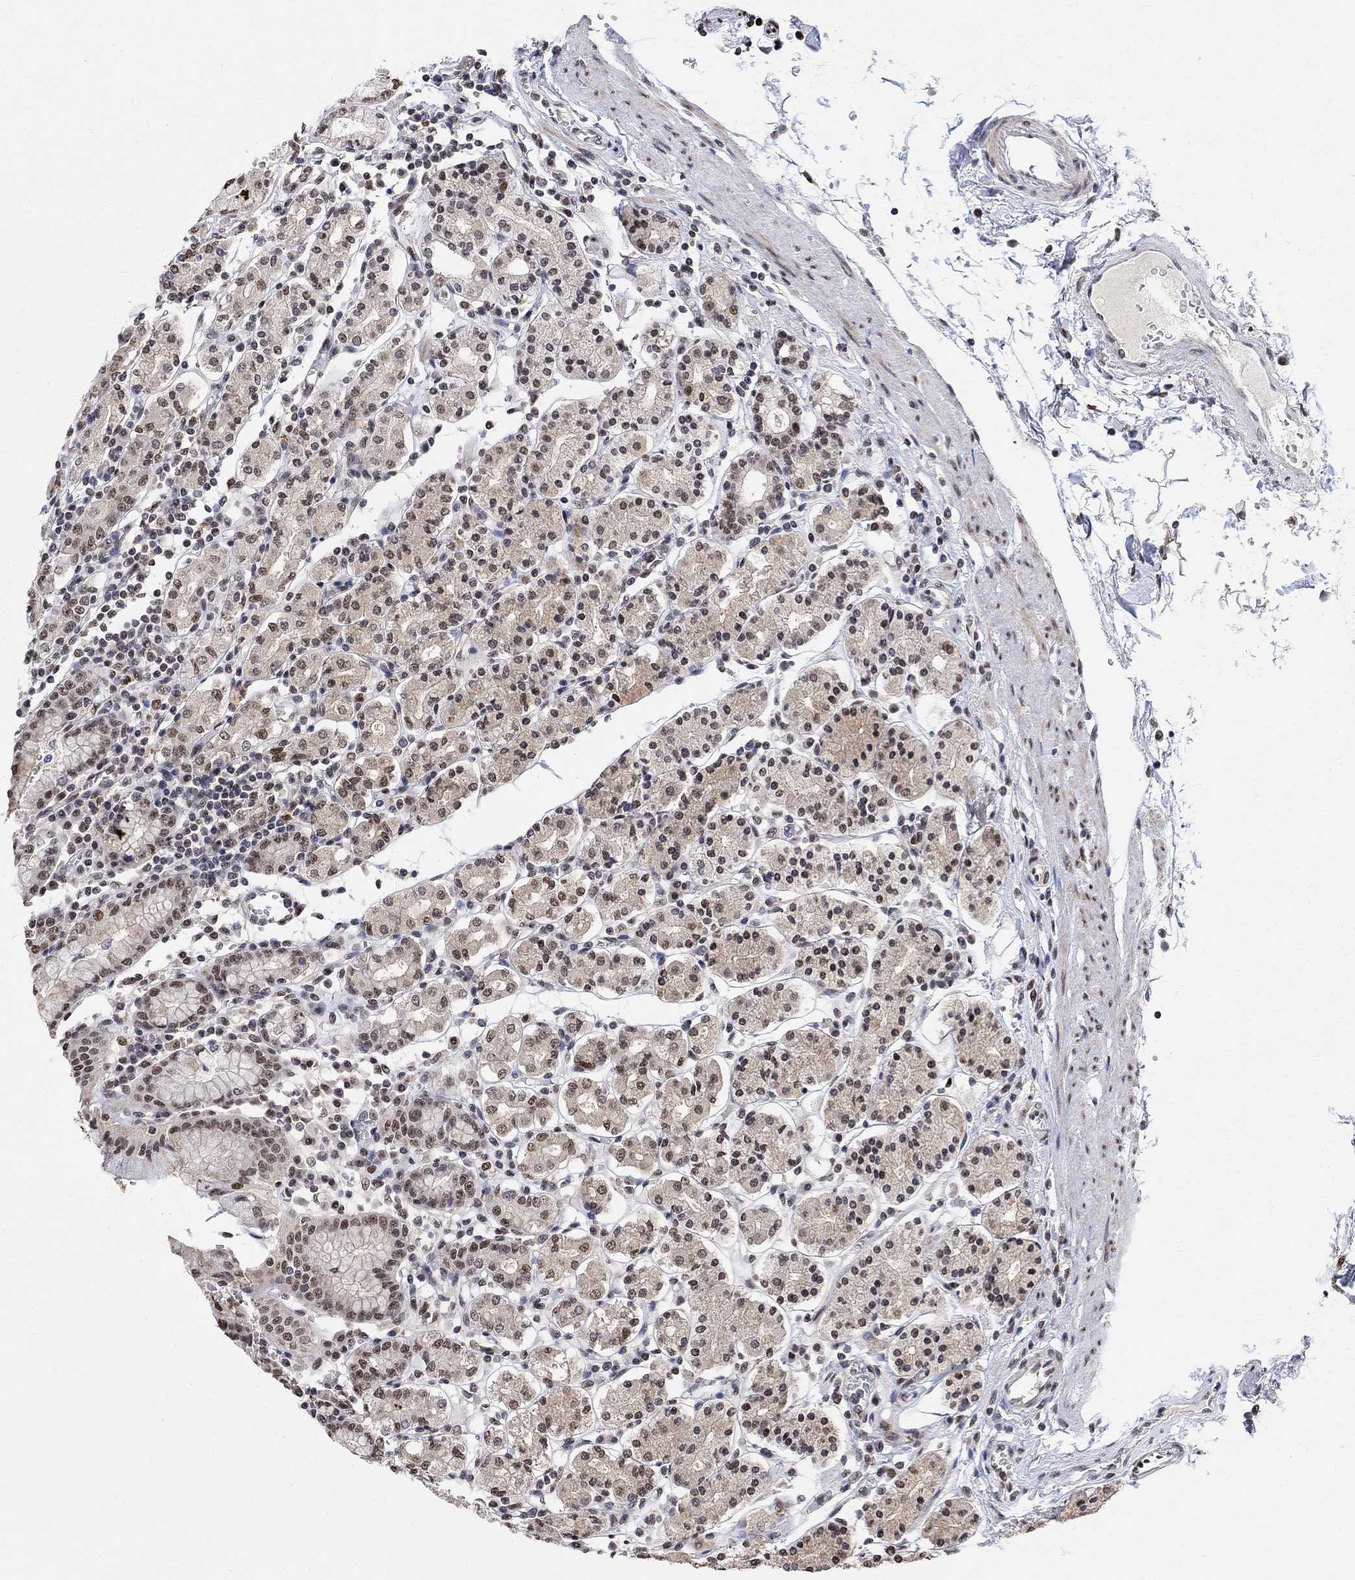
{"staining": {"intensity": "moderate", "quantity": "<25%", "location": "nuclear"}, "tissue": "stomach", "cell_type": "Glandular cells", "image_type": "normal", "snomed": [{"axis": "morphology", "description": "Normal tissue, NOS"}, {"axis": "topography", "description": "Stomach, upper"}, {"axis": "topography", "description": "Stomach"}], "caption": "An image of stomach stained for a protein demonstrates moderate nuclear brown staining in glandular cells.", "gene": "E4F1", "patient": {"sex": "male", "age": 62}}